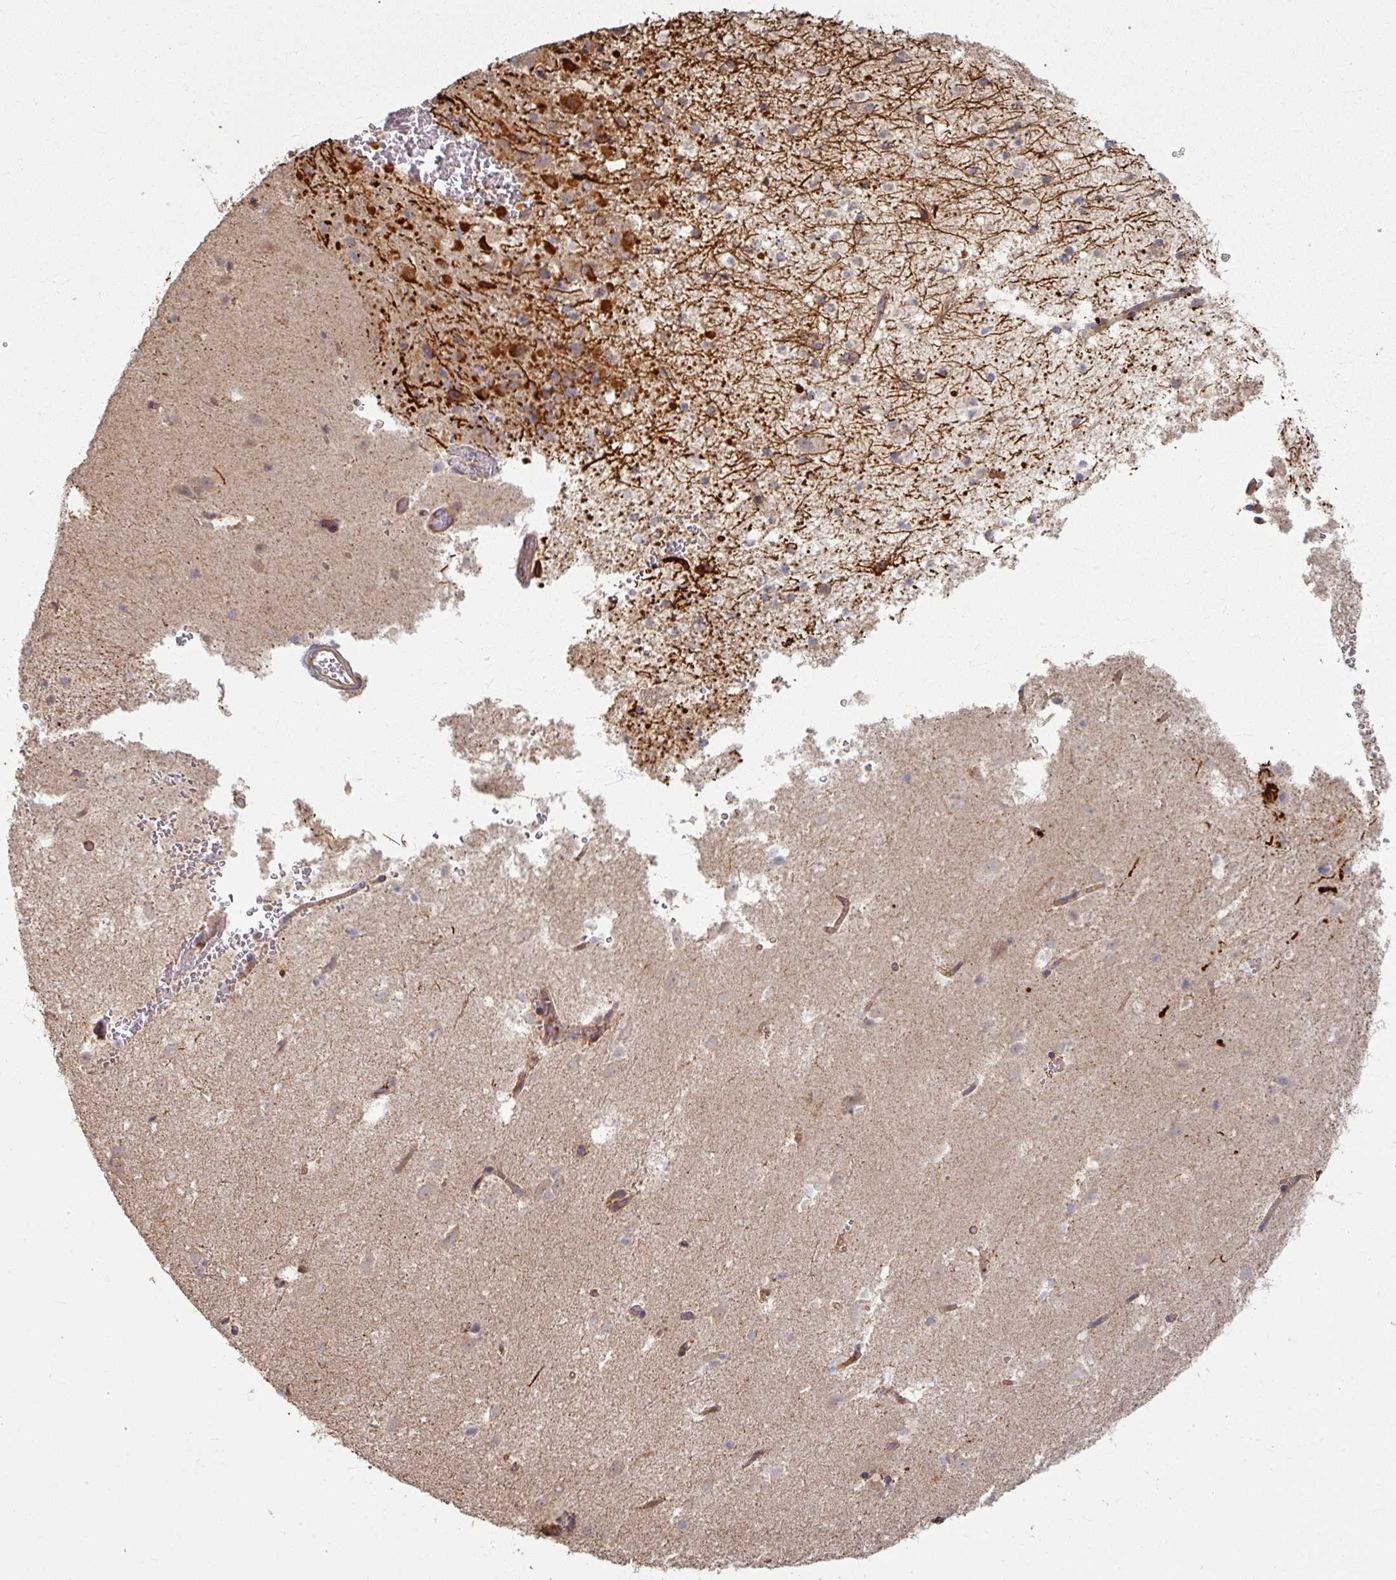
{"staining": {"intensity": "weak", "quantity": "<25%", "location": "cytoplasmic/membranous"}, "tissue": "caudate", "cell_type": "Glial cells", "image_type": "normal", "snomed": [{"axis": "morphology", "description": "Normal tissue, NOS"}, {"axis": "topography", "description": "Lateral ventricle wall"}], "caption": "Immunohistochemistry (IHC) micrograph of normal caudate stained for a protein (brown), which demonstrates no expression in glial cells.", "gene": "CCDC68", "patient": {"sex": "male", "age": 37}}